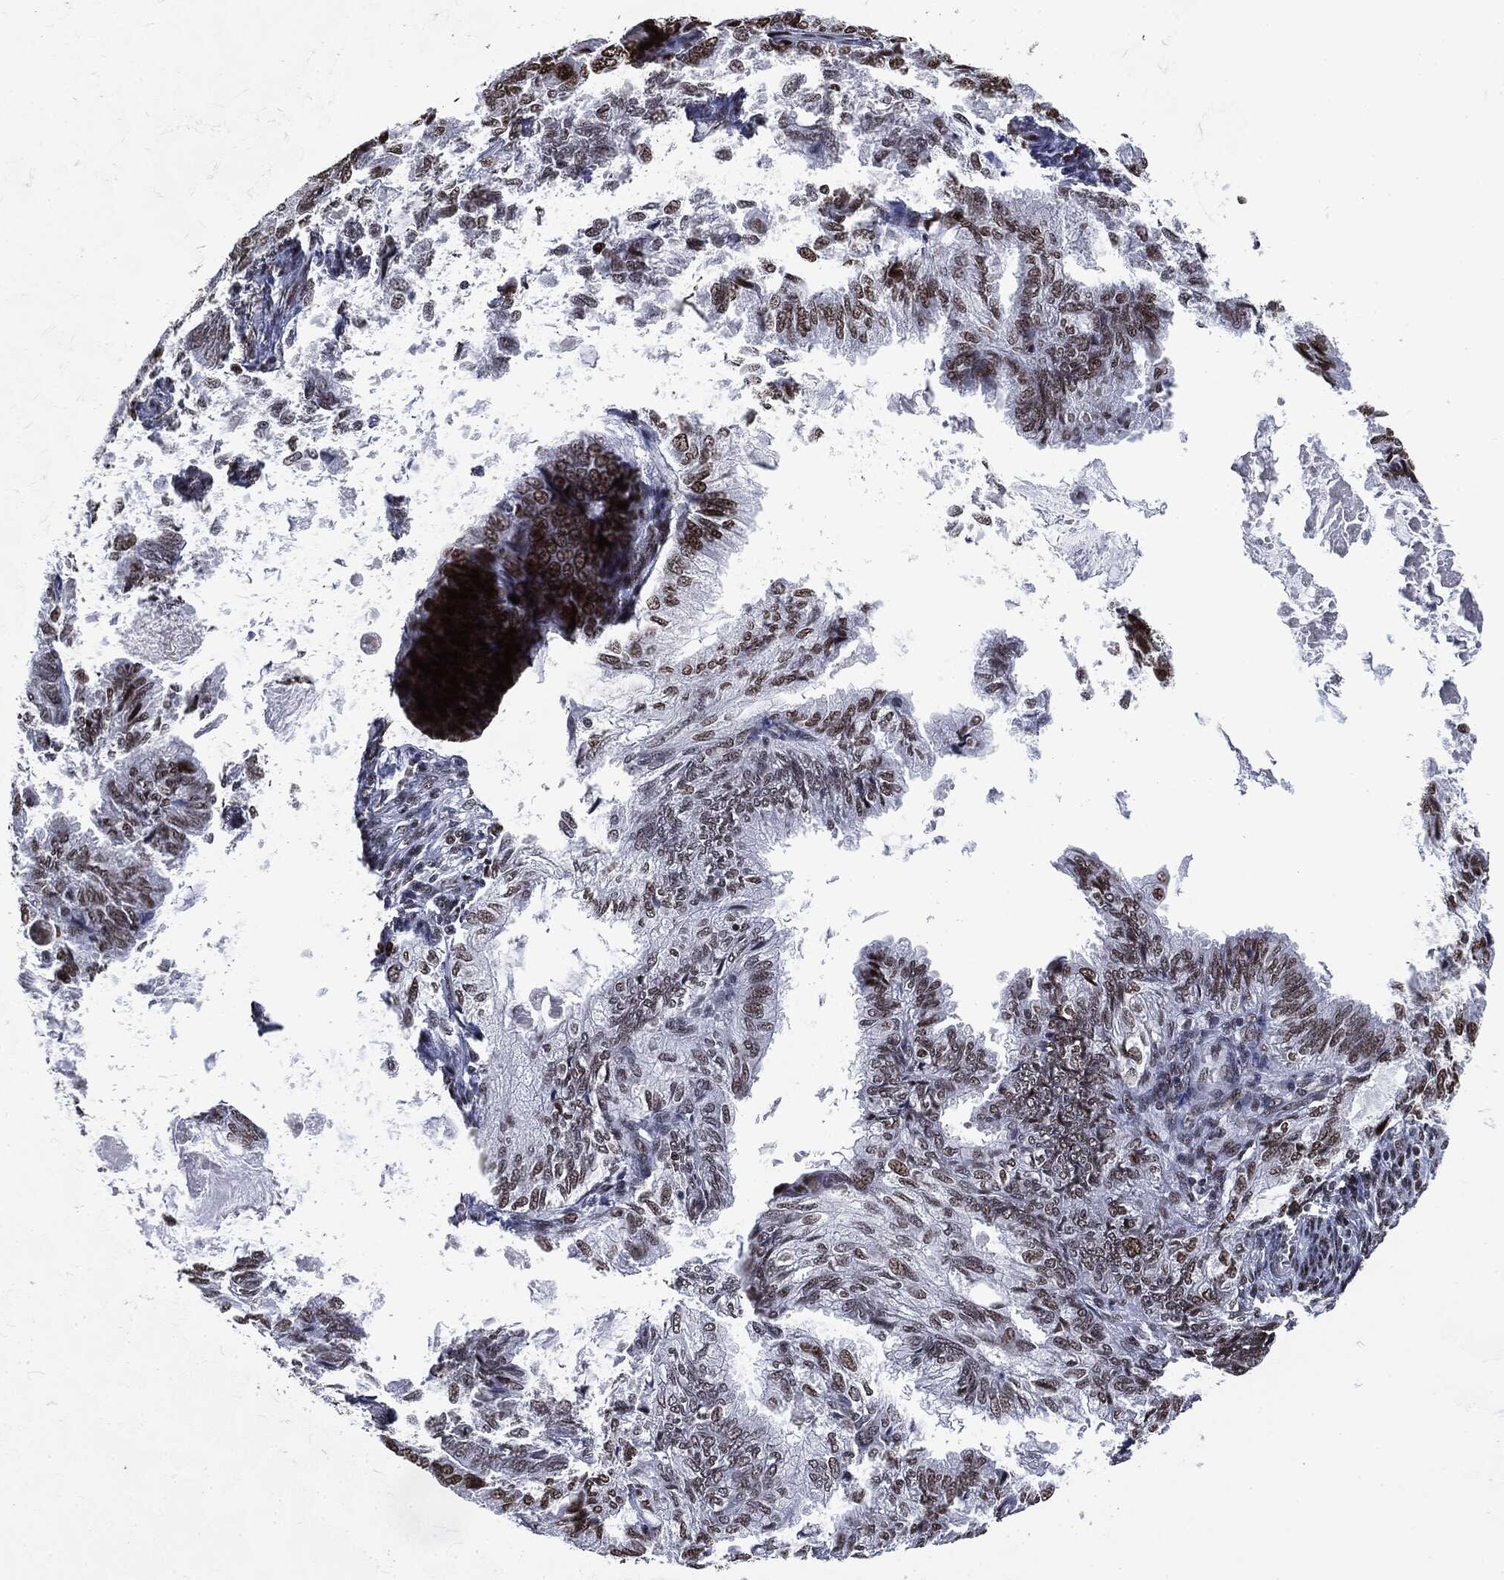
{"staining": {"intensity": "moderate", "quantity": "25%-75%", "location": "nuclear"}, "tissue": "endometrial cancer", "cell_type": "Tumor cells", "image_type": "cancer", "snomed": [{"axis": "morphology", "description": "Adenocarcinoma, NOS"}, {"axis": "topography", "description": "Endometrium"}], "caption": "Immunohistochemical staining of human adenocarcinoma (endometrial) exhibits medium levels of moderate nuclear expression in about 25%-75% of tumor cells.", "gene": "MSH2", "patient": {"sex": "female", "age": 86}}